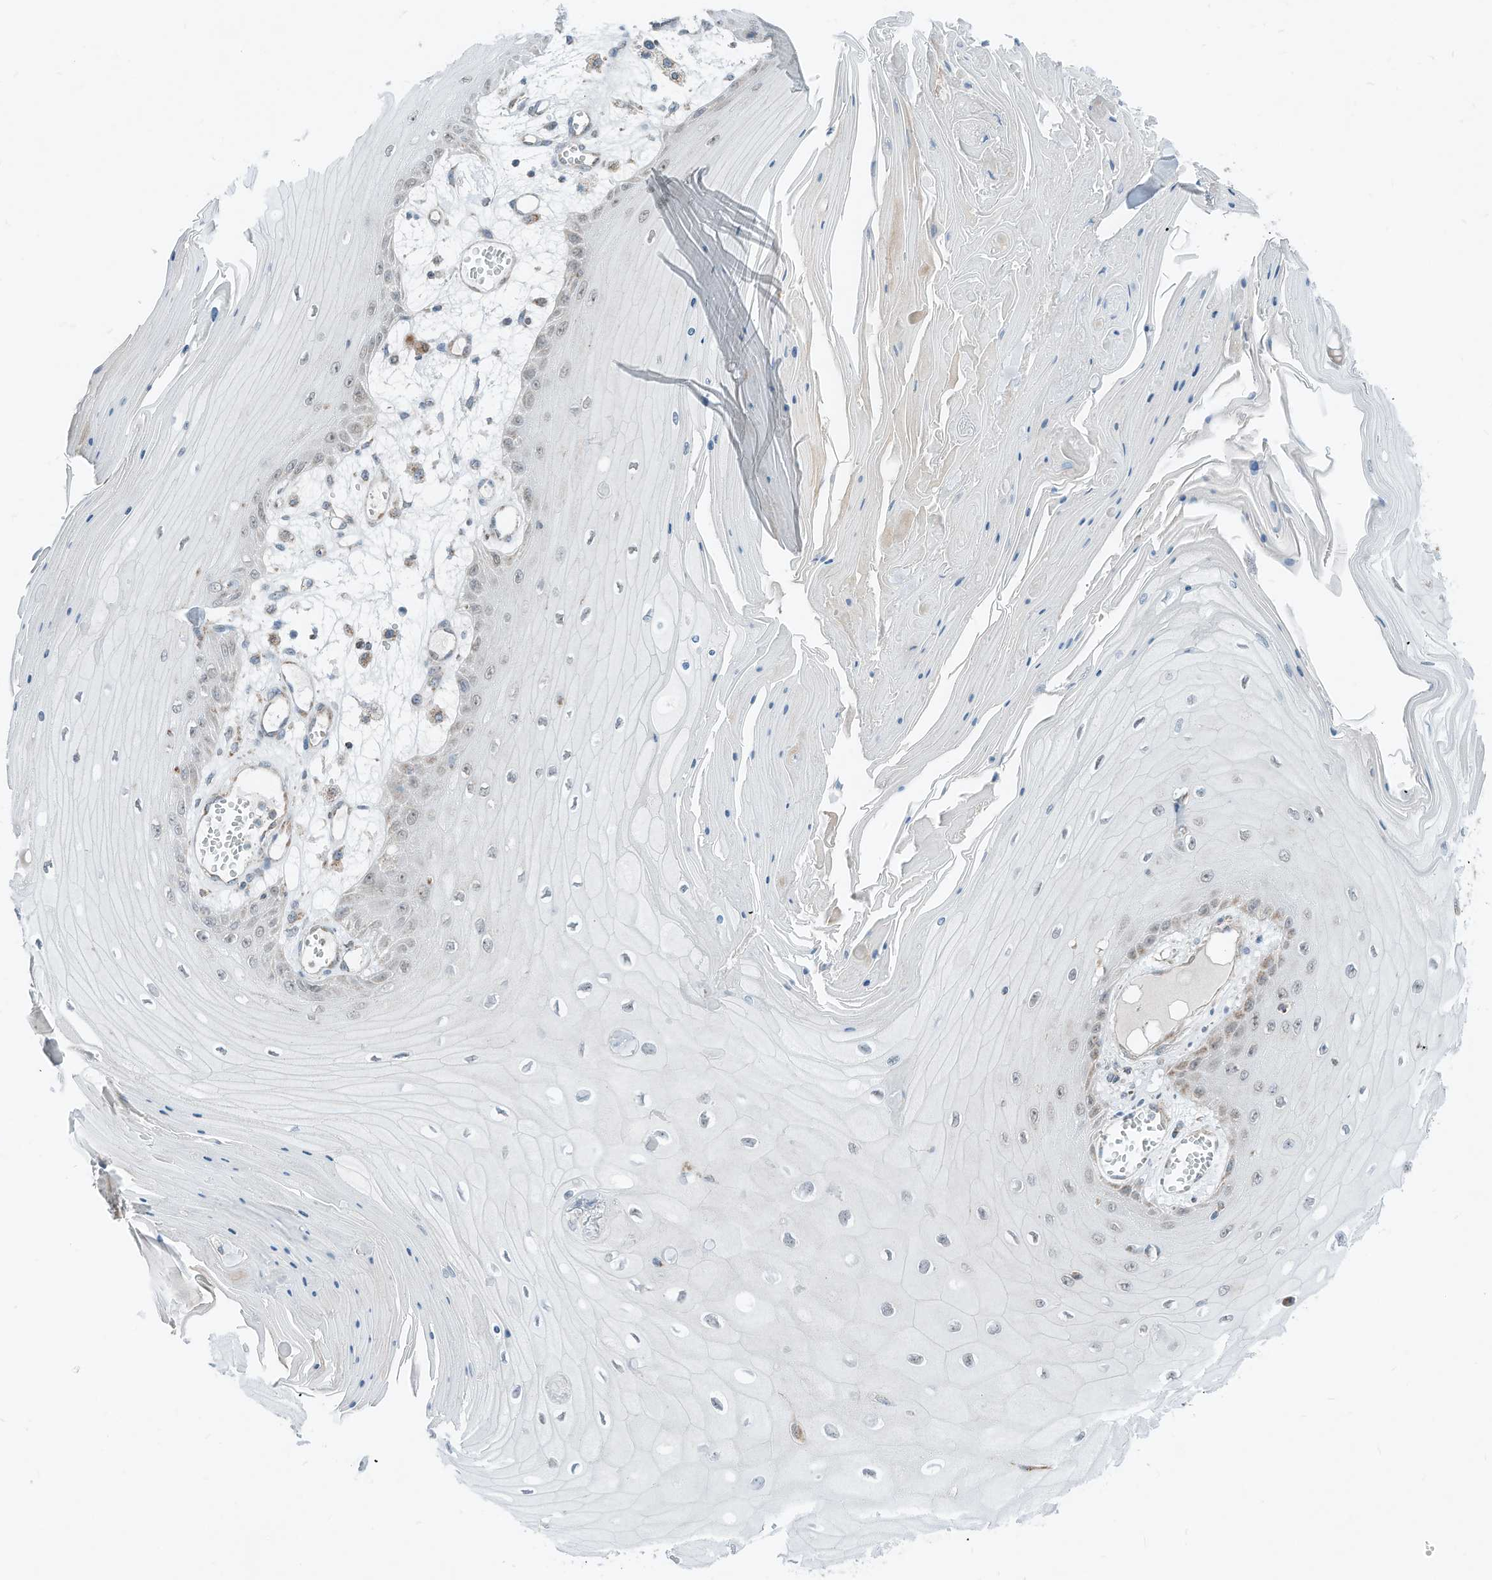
{"staining": {"intensity": "weak", "quantity": "<25%", "location": "cytoplasmic/membranous"}, "tissue": "skin cancer", "cell_type": "Tumor cells", "image_type": "cancer", "snomed": [{"axis": "morphology", "description": "Squamous cell carcinoma, NOS"}, {"axis": "topography", "description": "Skin"}], "caption": "Immunohistochemistry micrograph of squamous cell carcinoma (skin) stained for a protein (brown), which exhibits no expression in tumor cells. (DAB (3,3'-diaminobenzidine) IHC with hematoxylin counter stain).", "gene": "RMND1", "patient": {"sex": "male", "age": 74}}